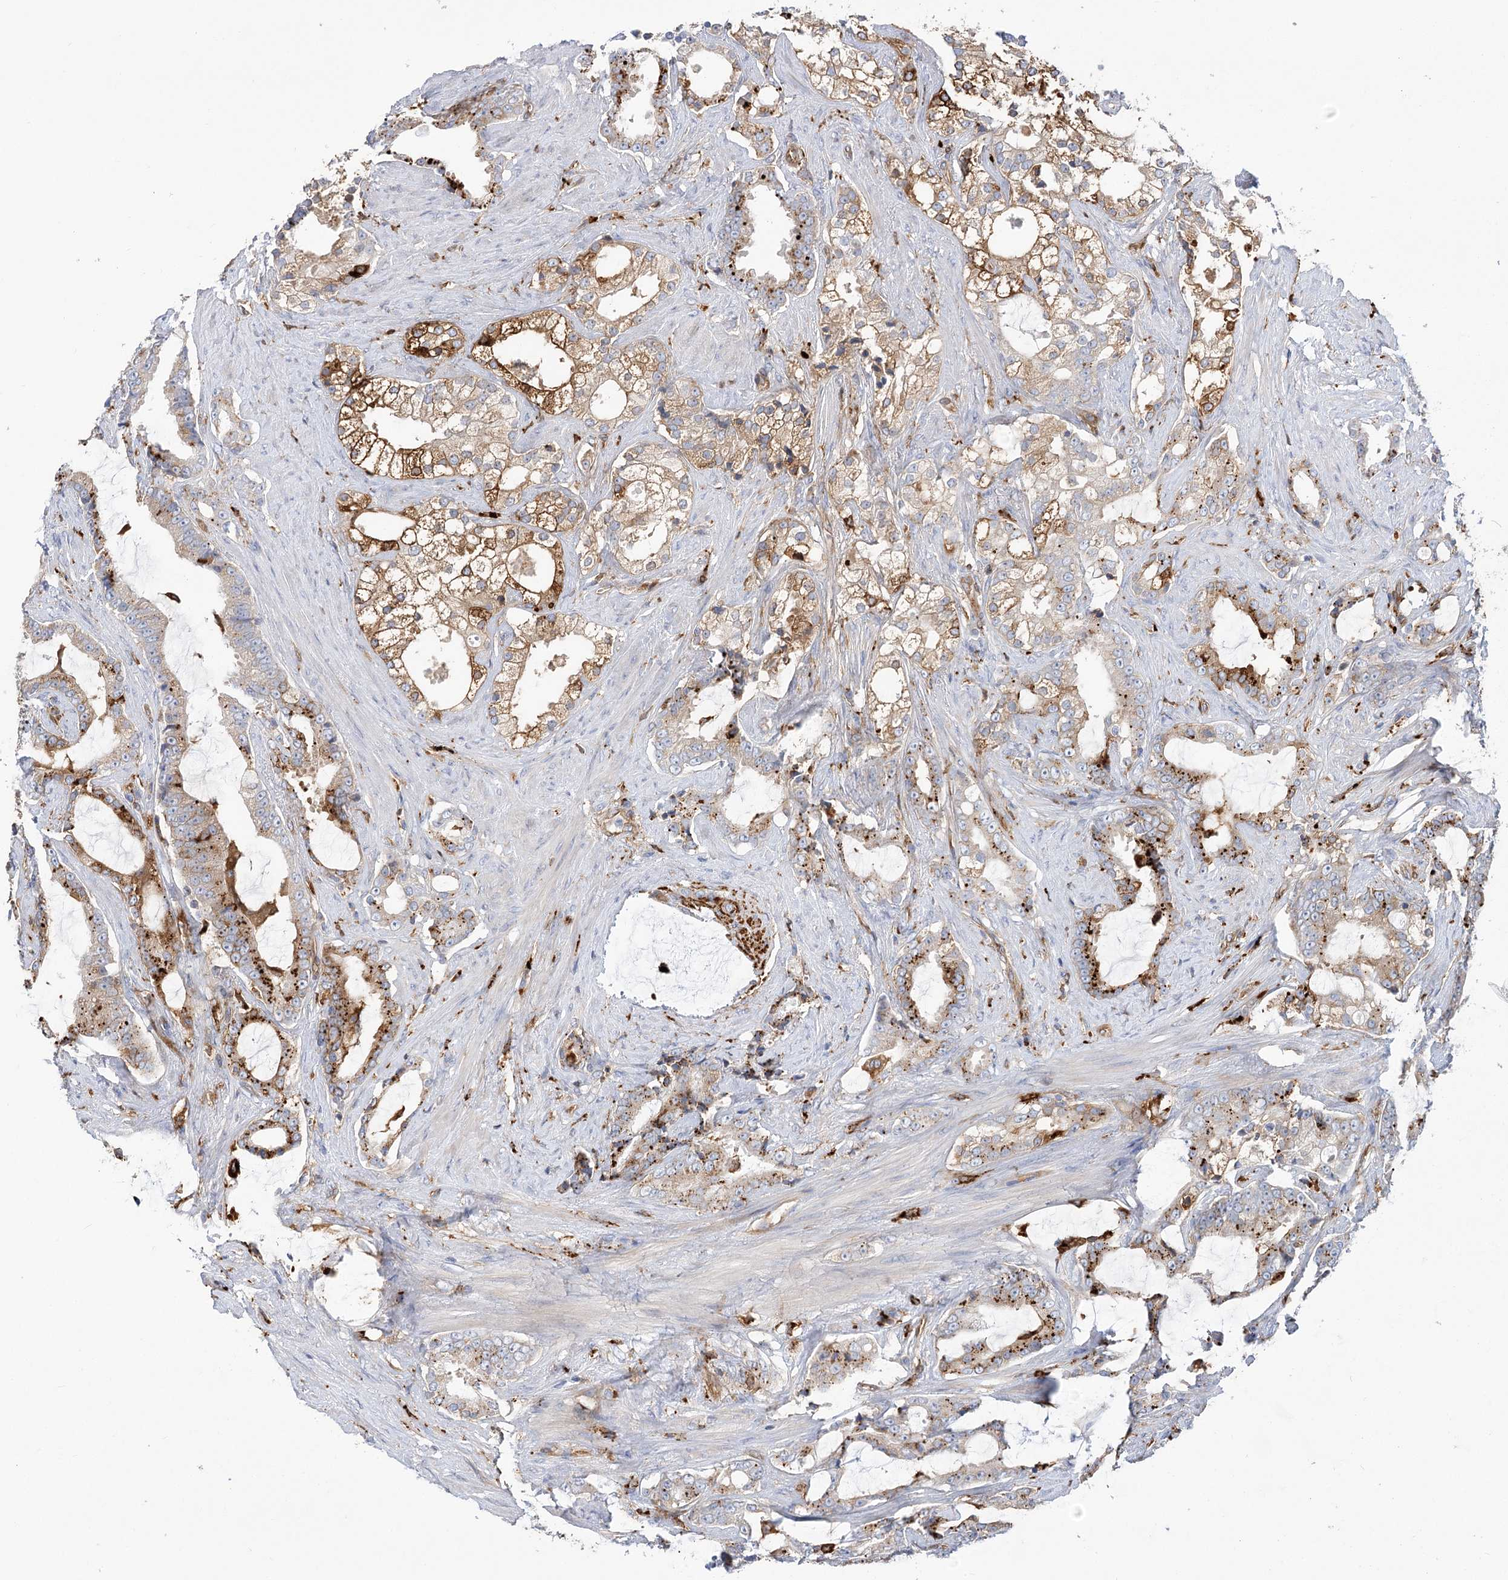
{"staining": {"intensity": "moderate", "quantity": ">75%", "location": "cytoplasmic/membranous"}, "tissue": "prostate cancer", "cell_type": "Tumor cells", "image_type": "cancer", "snomed": [{"axis": "morphology", "description": "Adenocarcinoma, Low grade"}, {"axis": "topography", "description": "Prostate"}], "caption": "Human low-grade adenocarcinoma (prostate) stained for a protein (brown) displays moderate cytoplasmic/membranous positive staining in about >75% of tumor cells.", "gene": "GUSB", "patient": {"sex": "male", "age": 58}}